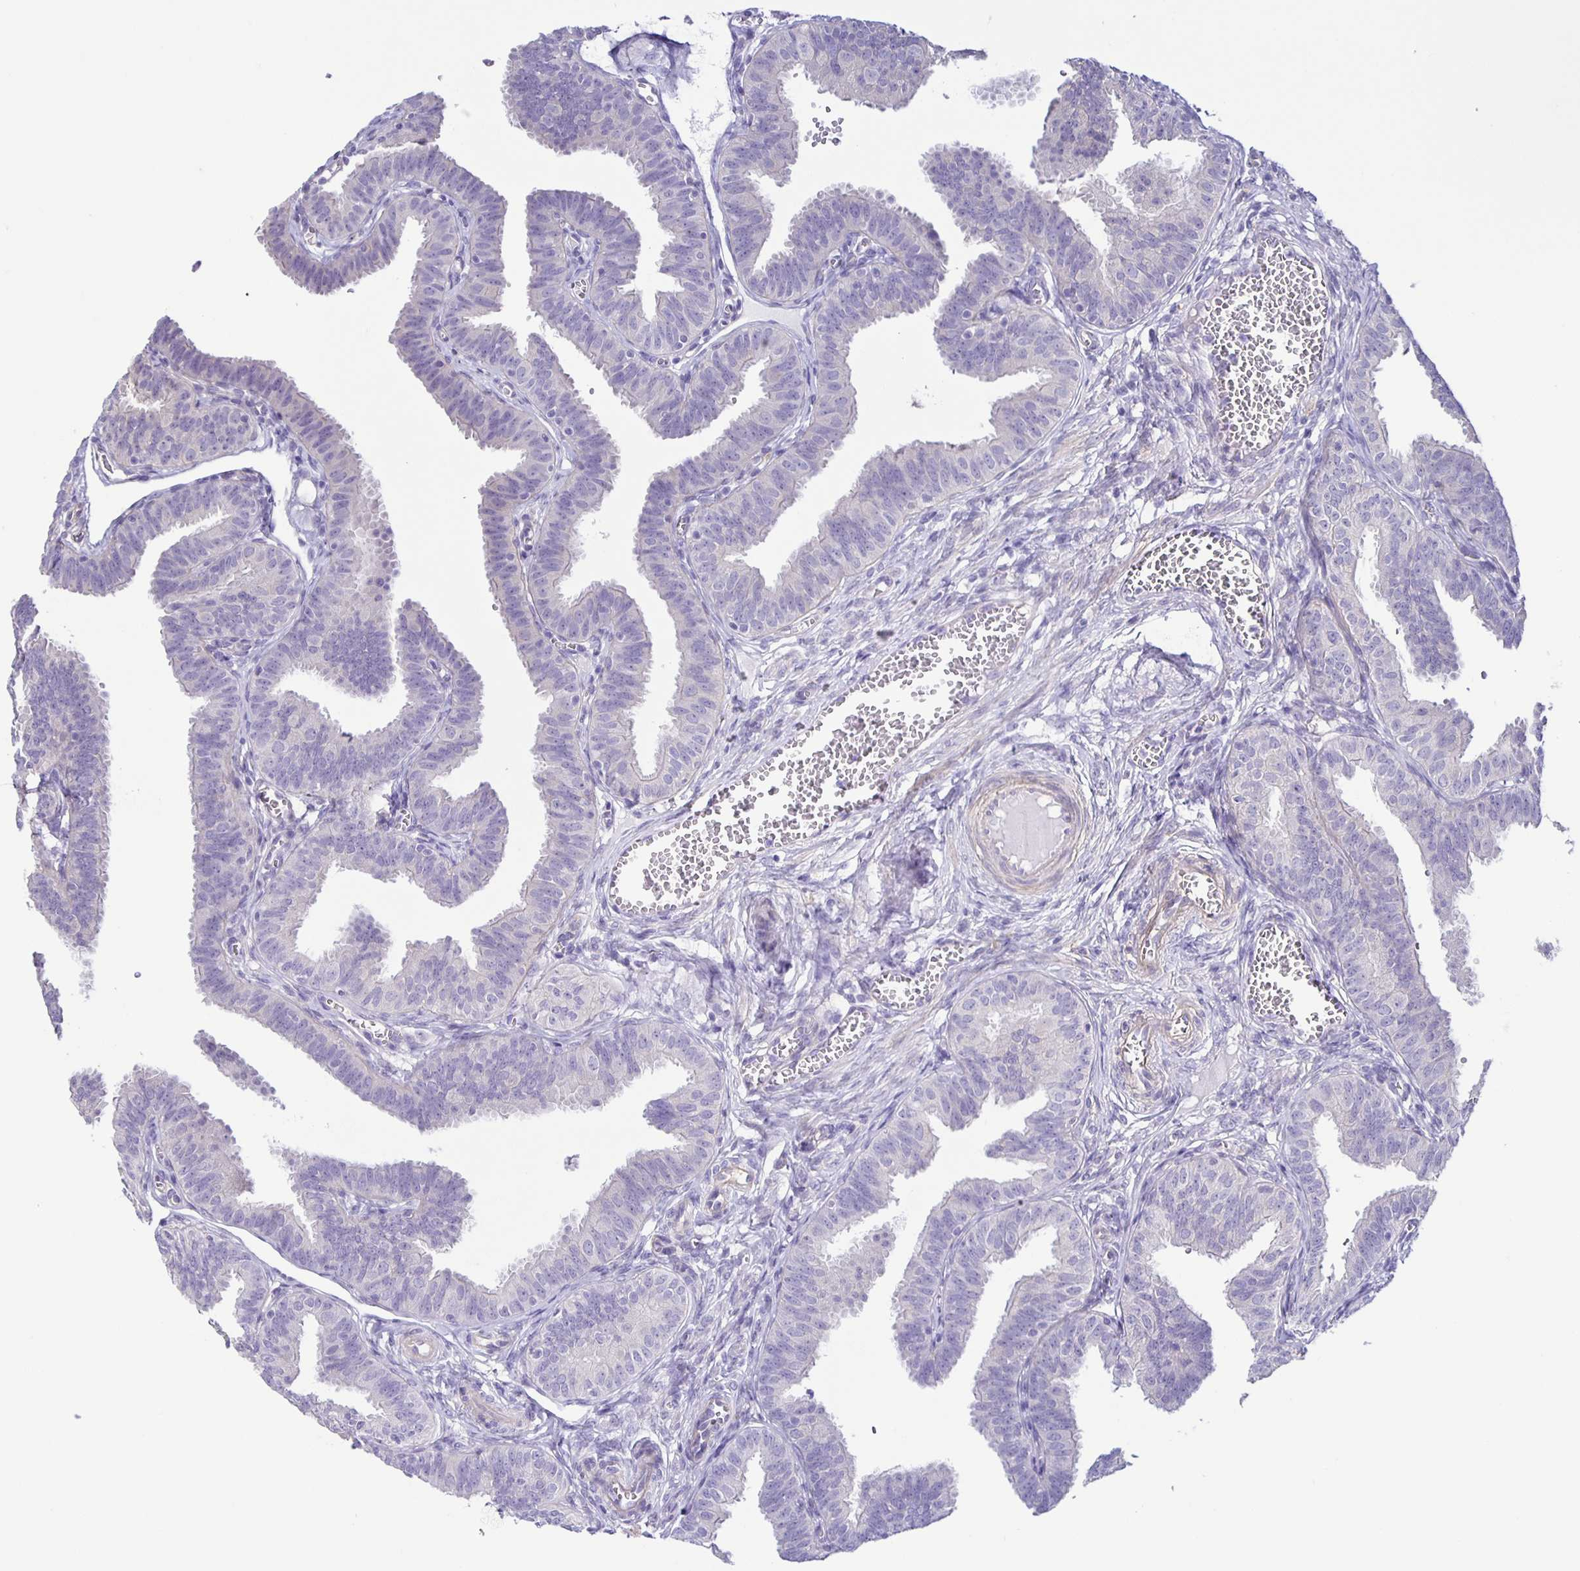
{"staining": {"intensity": "weak", "quantity": "<25%", "location": "cytoplasmic/membranous"}, "tissue": "fallopian tube", "cell_type": "Glandular cells", "image_type": "normal", "snomed": [{"axis": "morphology", "description": "Normal tissue, NOS"}, {"axis": "topography", "description": "Fallopian tube"}], "caption": "The IHC micrograph has no significant staining in glandular cells of fallopian tube. Brightfield microscopy of IHC stained with DAB (3,3'-diaminobenzidine) (brown) and hematoxylin (blue), captured at high magnification.", "gene": "BOLL", "patient": {"sex": "female", "age": 25}}